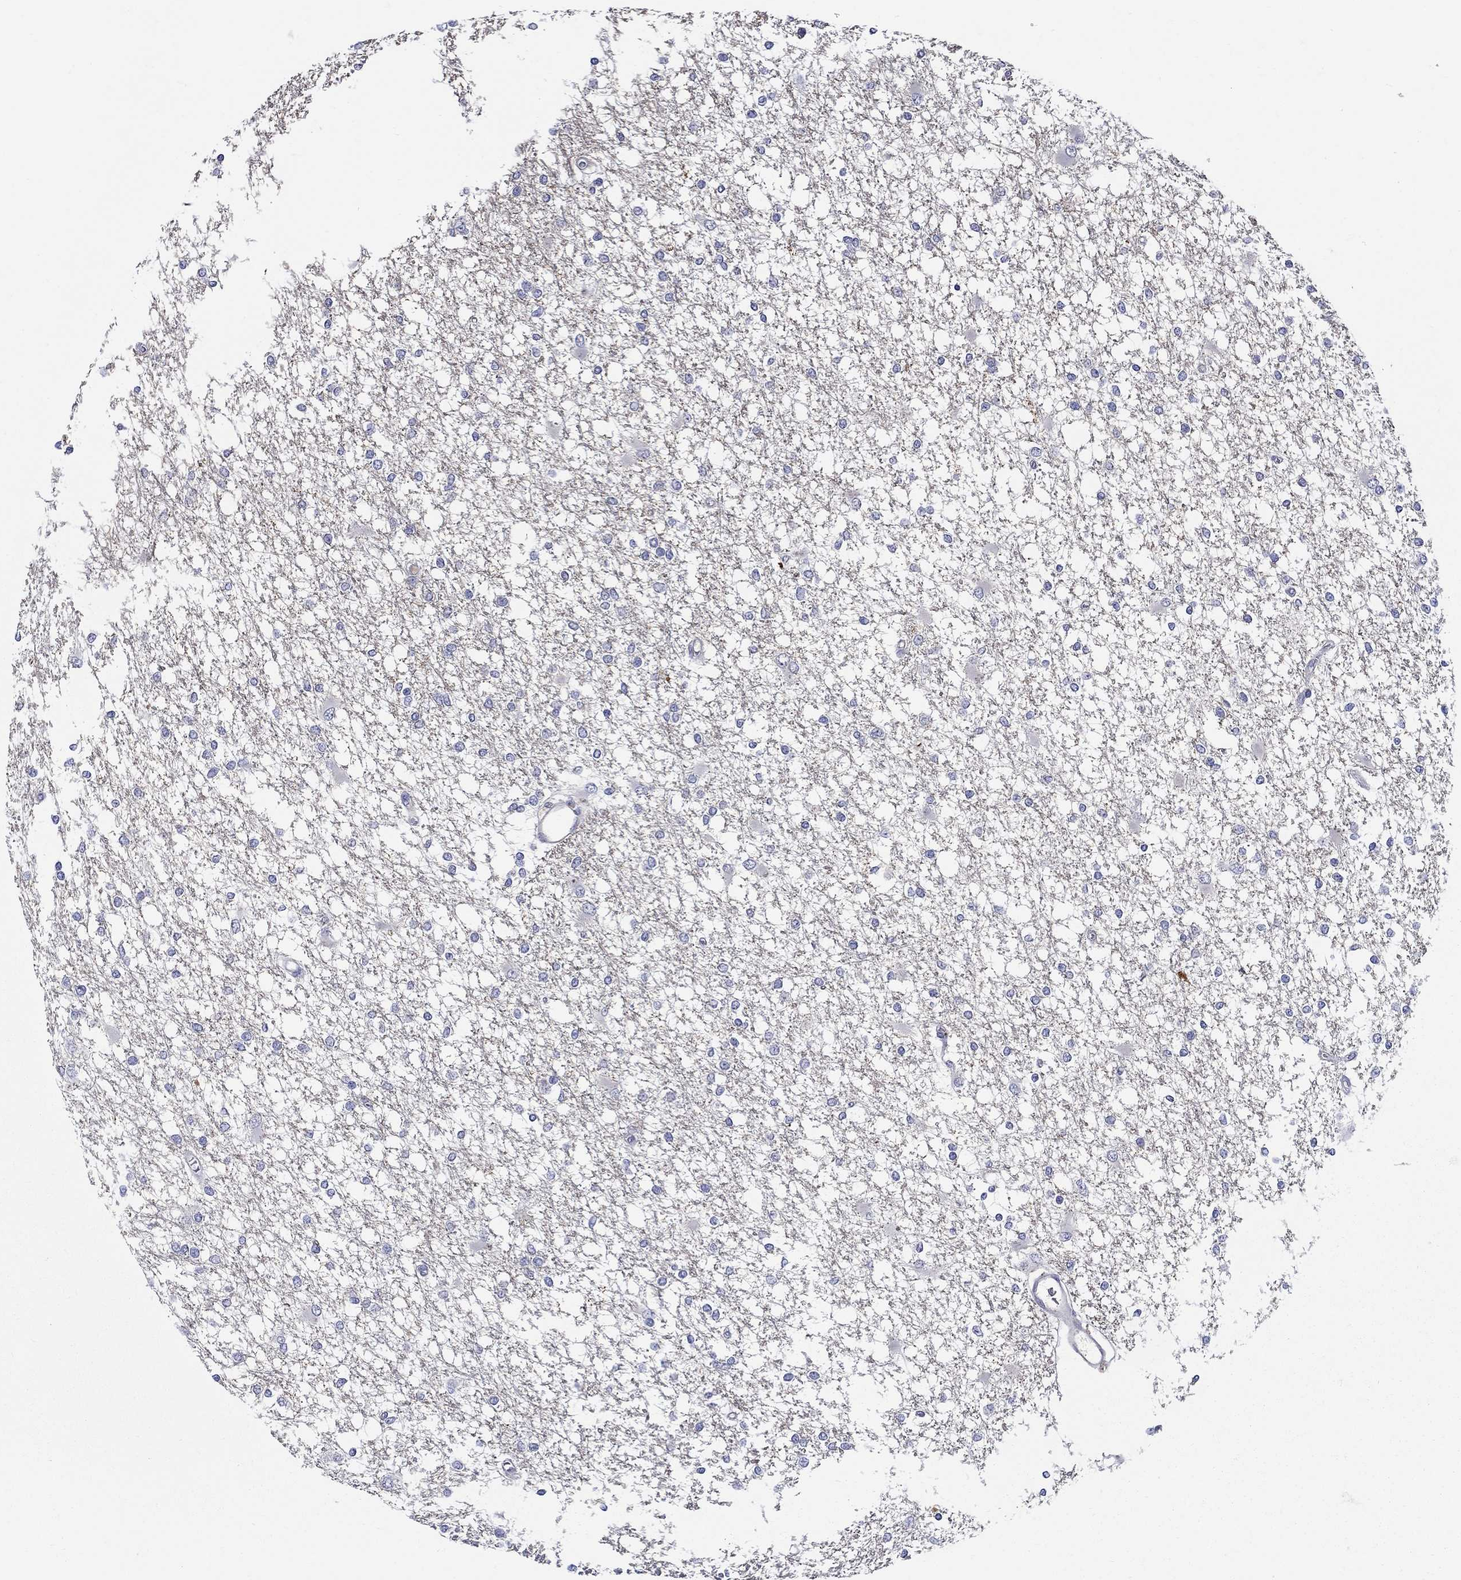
{"staining": {"intensity": "negative", "quantity": "none", "location": "none"}, "tissue": "glioma", "cell_type": "Tumor cells", "image_type": "cancer", "snomed": [{"axis": "morphology", "description": "Glioma, malignant, High grade"}, {"axis": "topography", "description": "Cerebral cortex"}], "caption": "There is no significant staining in tumor cells of glioma. Brightfield microscopy of IHC stained with DAB (brown) and hematoxylin (blue), captured at high magnification.", "gene": "SLC30A3", "patient": {"sex": "male", "age": 79}}